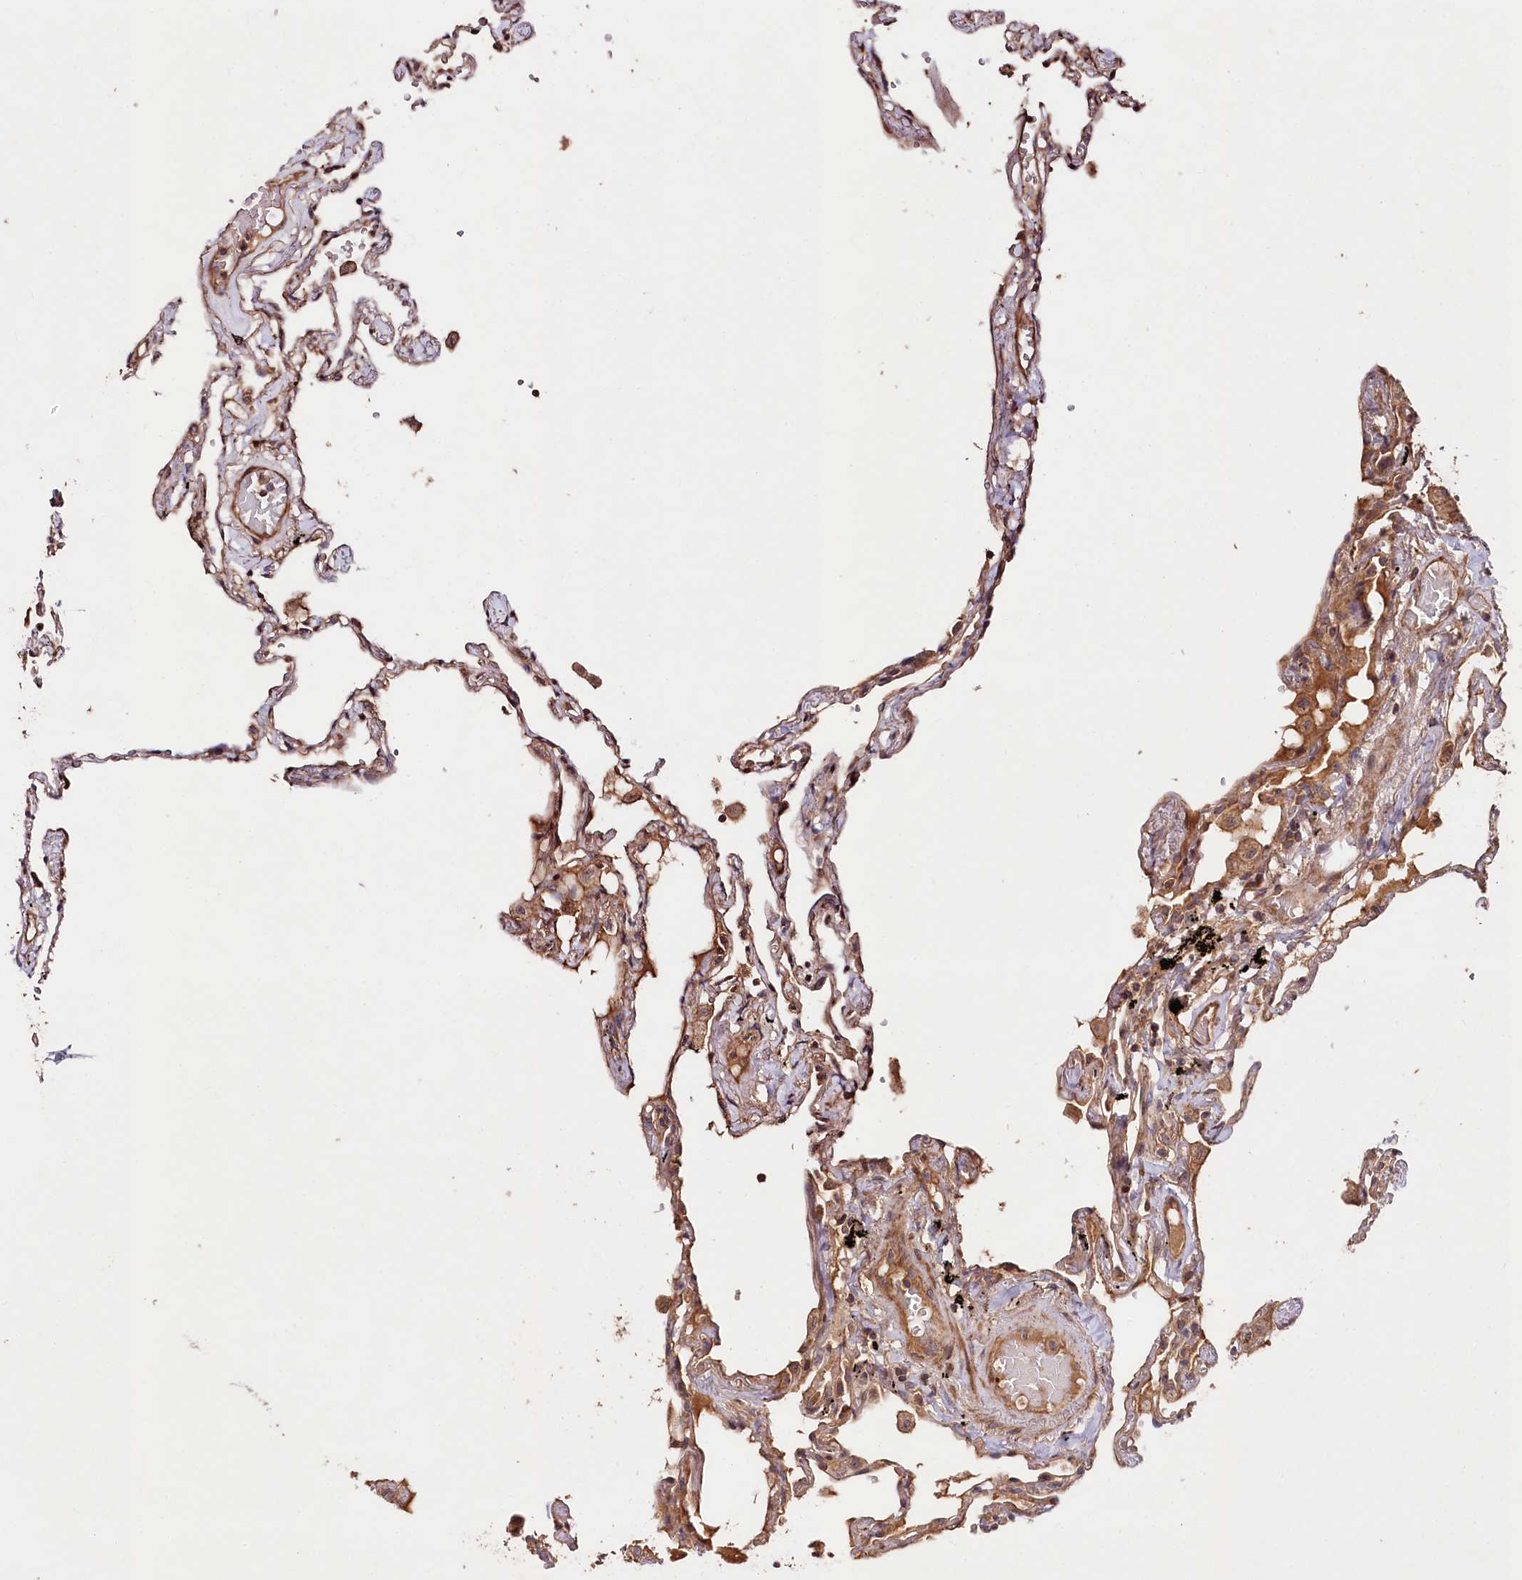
{"staining": {"intensity": "moderate", "quantity": "25%-75%", "location": "cytoplasmic/membranous"}, "tissue": "lung", "cell_type": "Alveolar cells", "image_type": "normal", "snomed": [{"axis": "morphology", "description": "Normal tissue, NOS"}, {"axis": "topography", "description": "Lung"}], "caption": "Immunohistochemical staining of unremarkable lung exhibits moderate cytoplasmic/membranous protein expression in approximately 25%-75% of alveolar cells.", "gene": "NEDD1", "patient": {"sex": "female", "age": 67}}